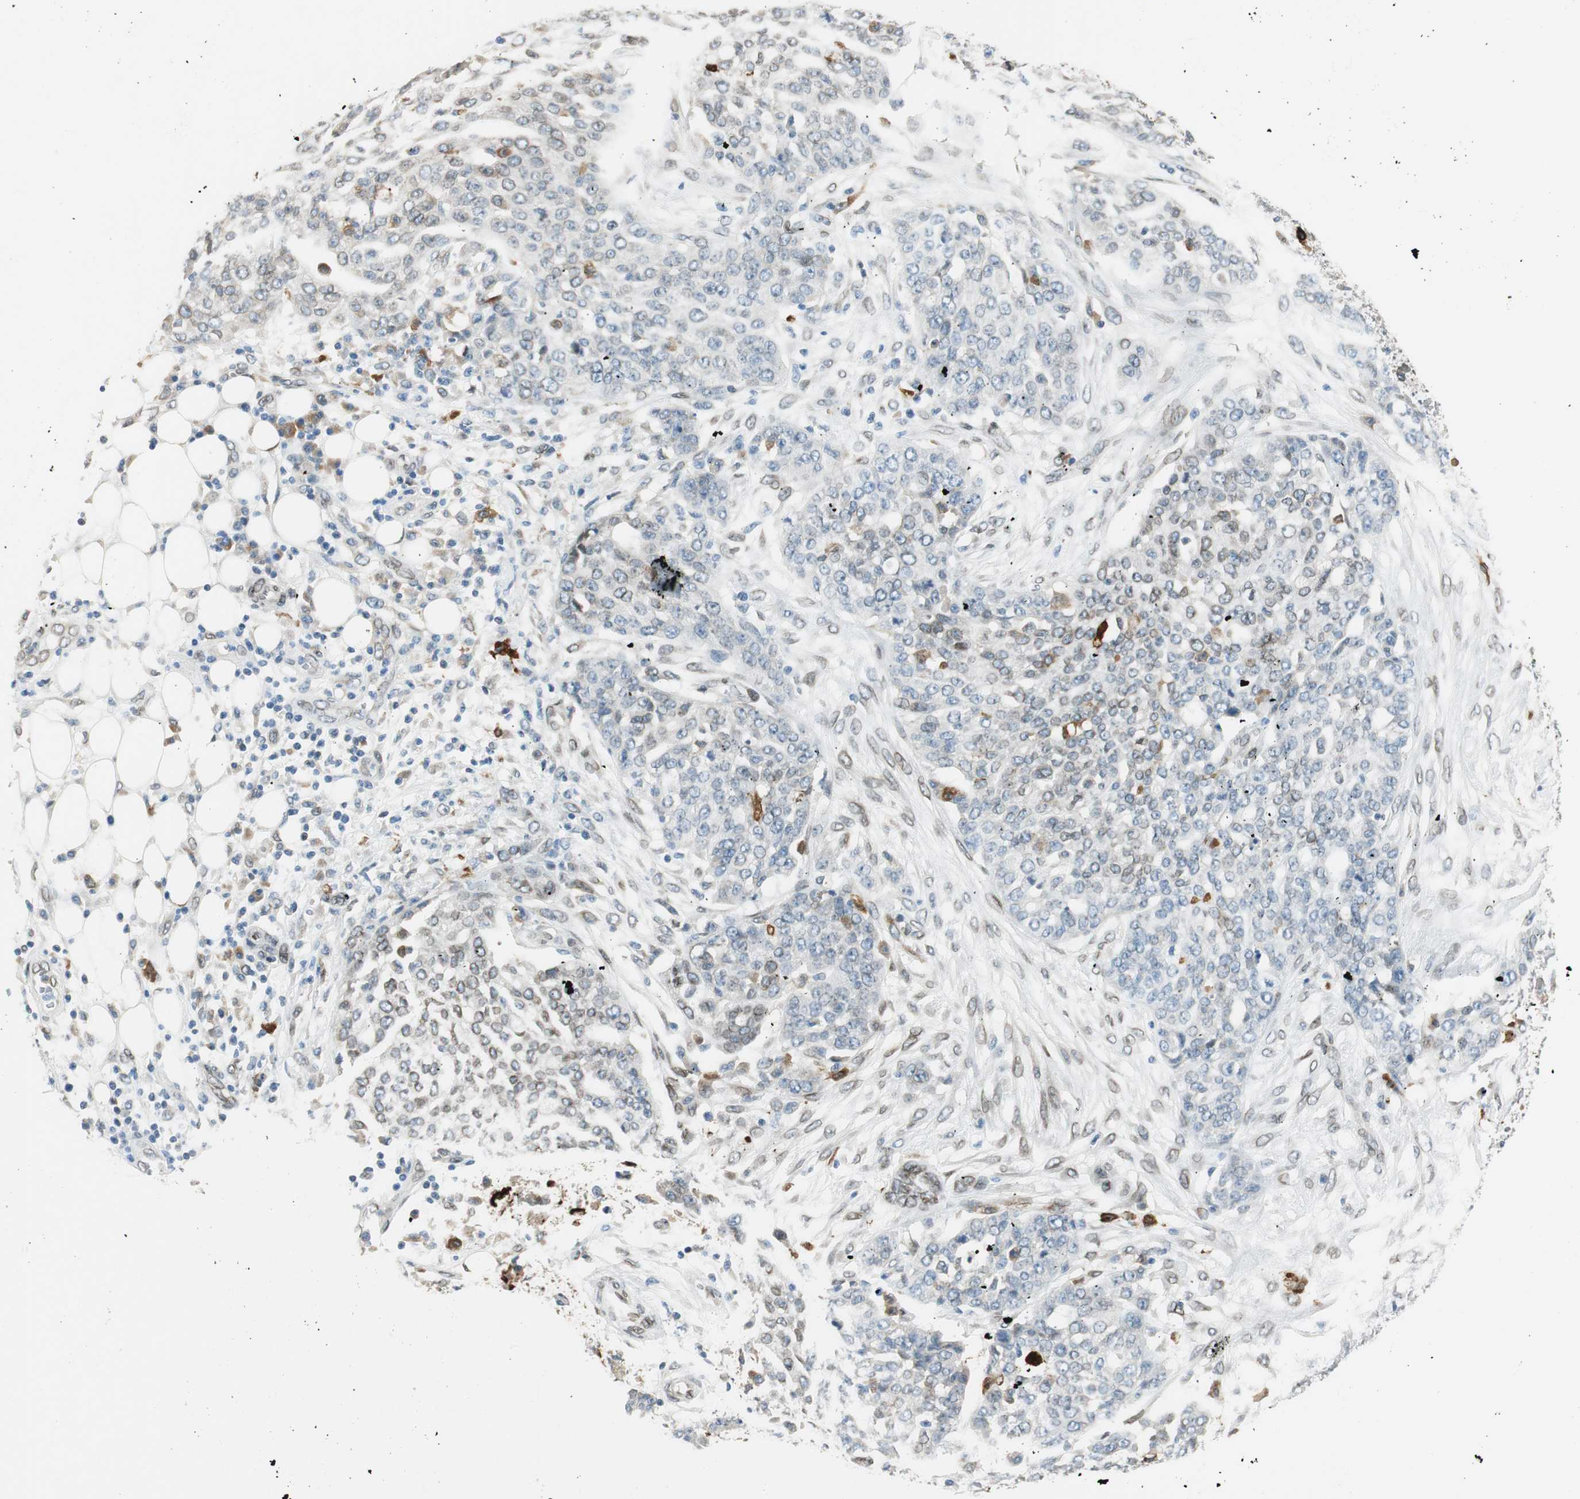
{"staining": {"intensity": "weak", "quantity": "<25%", "location": "cytoplasmic/membranous"}, "tissue": "ovarian cancer", "cell_type": "Tumor cells", "image_type": "cancer", "snomed": [{"axis": "morphology", "description": "Cystadenocarcinoma, serous, NOS"}, {"axis": "topography", "description": "Soft tissue"}, {"axis": "topography", "description": "Ovary"}], "caption": "This is an immunohistochemistry histopathology image of ovarian serous cystadenocarcinoma. There is no expression in tumor cells.", "gene": "TMEM260", "patient": {"sex": "female", "age": 57}}